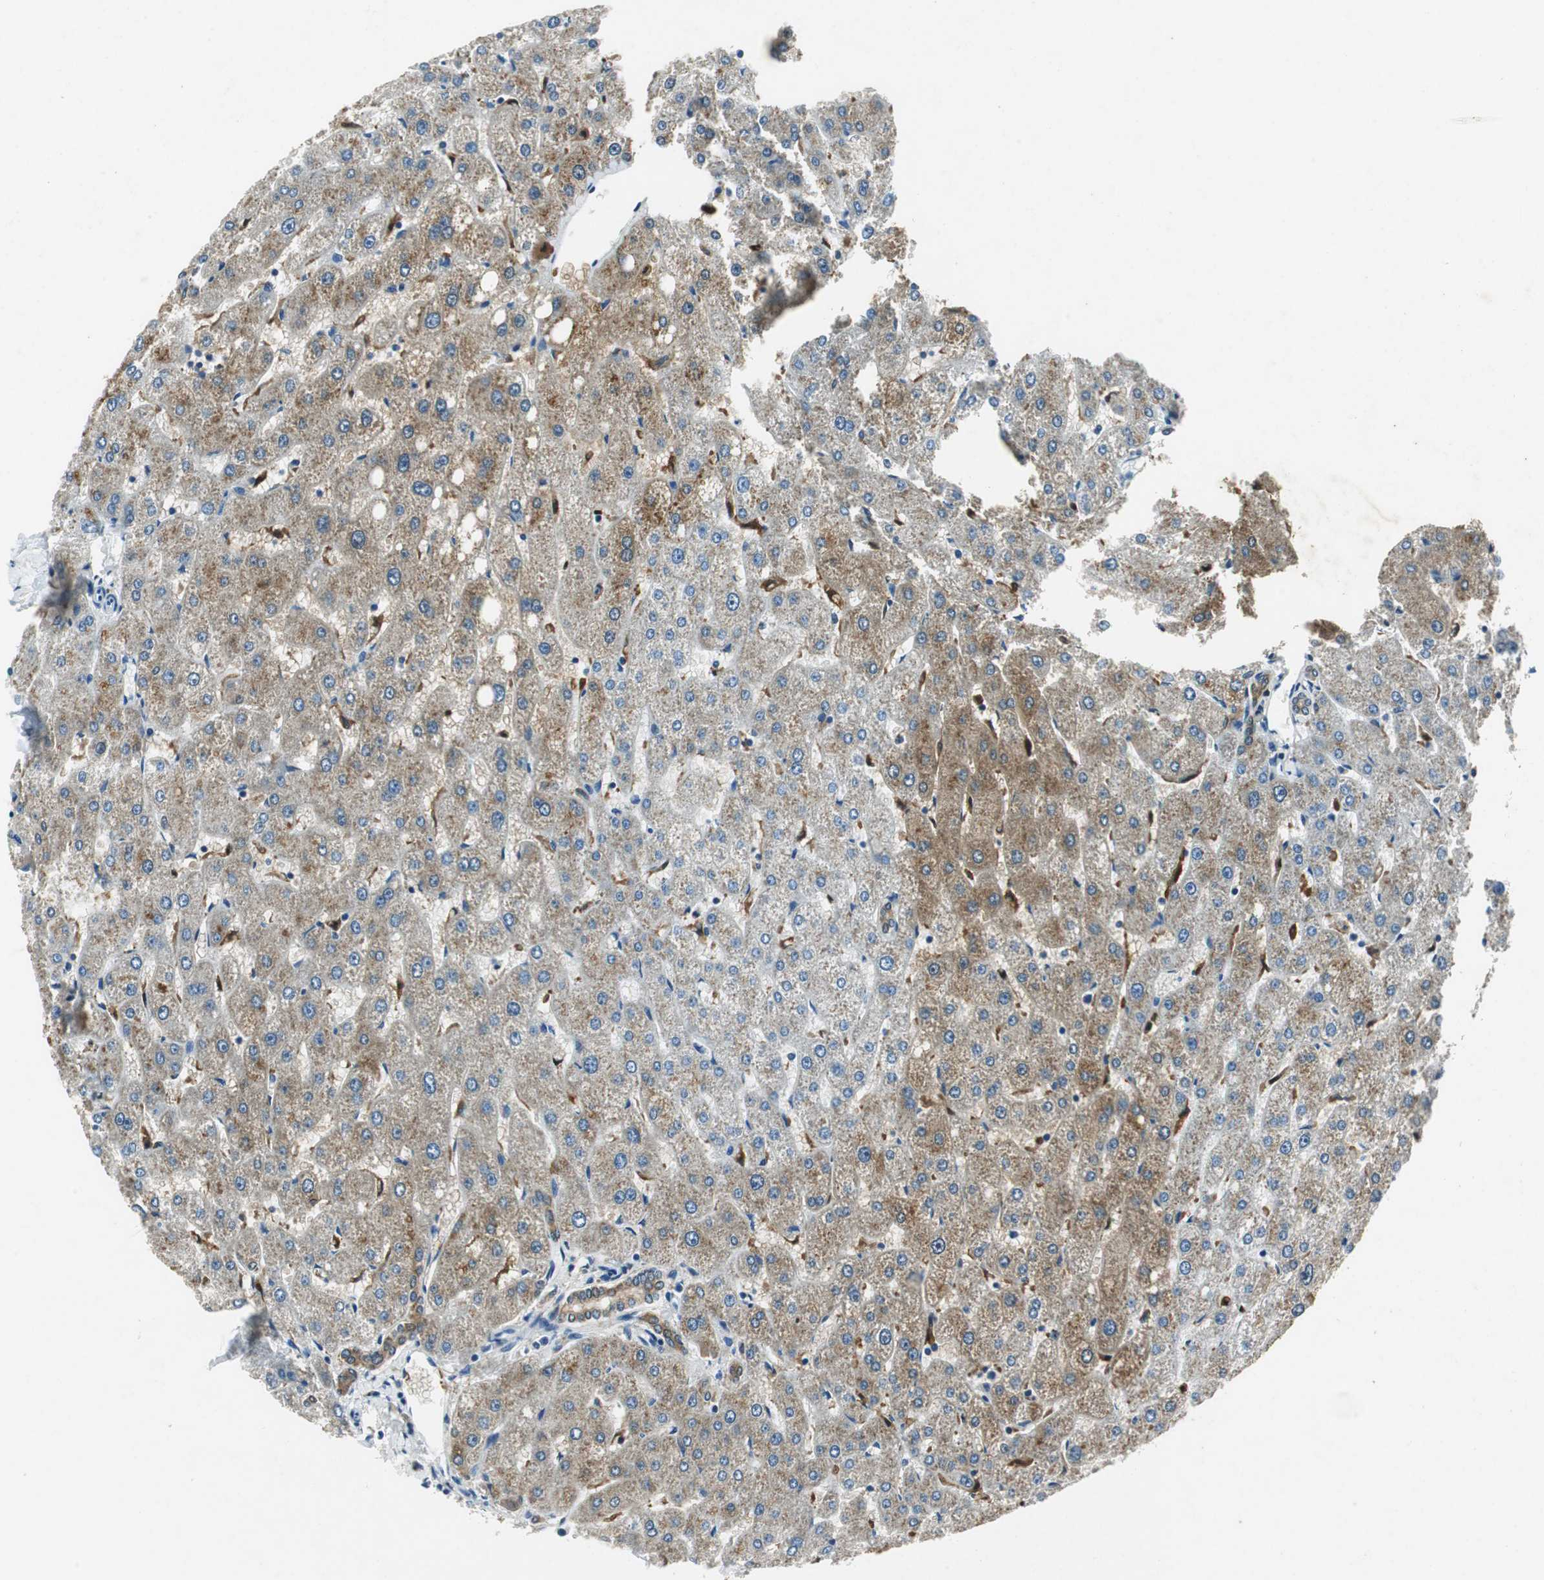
{"staining": {"intensity": "weak", "quantity": ">75%", "location": "cytoplasmic/membranous"}, "tissue": "liver", "cell_type": "Cholangiocytes", "image_type": "normal", "snomed": [{"axis": "morphology", "description": "Normal tissue, NOS"}, {"axis": "topography", "description": "Liver"}], "caption": "Liver stained for a protein exhibits weak cytoplasmic/membranous positivity in cholangiocytes.", "gene": "ME1", "patient": {"sex": "male", "age": 67}}